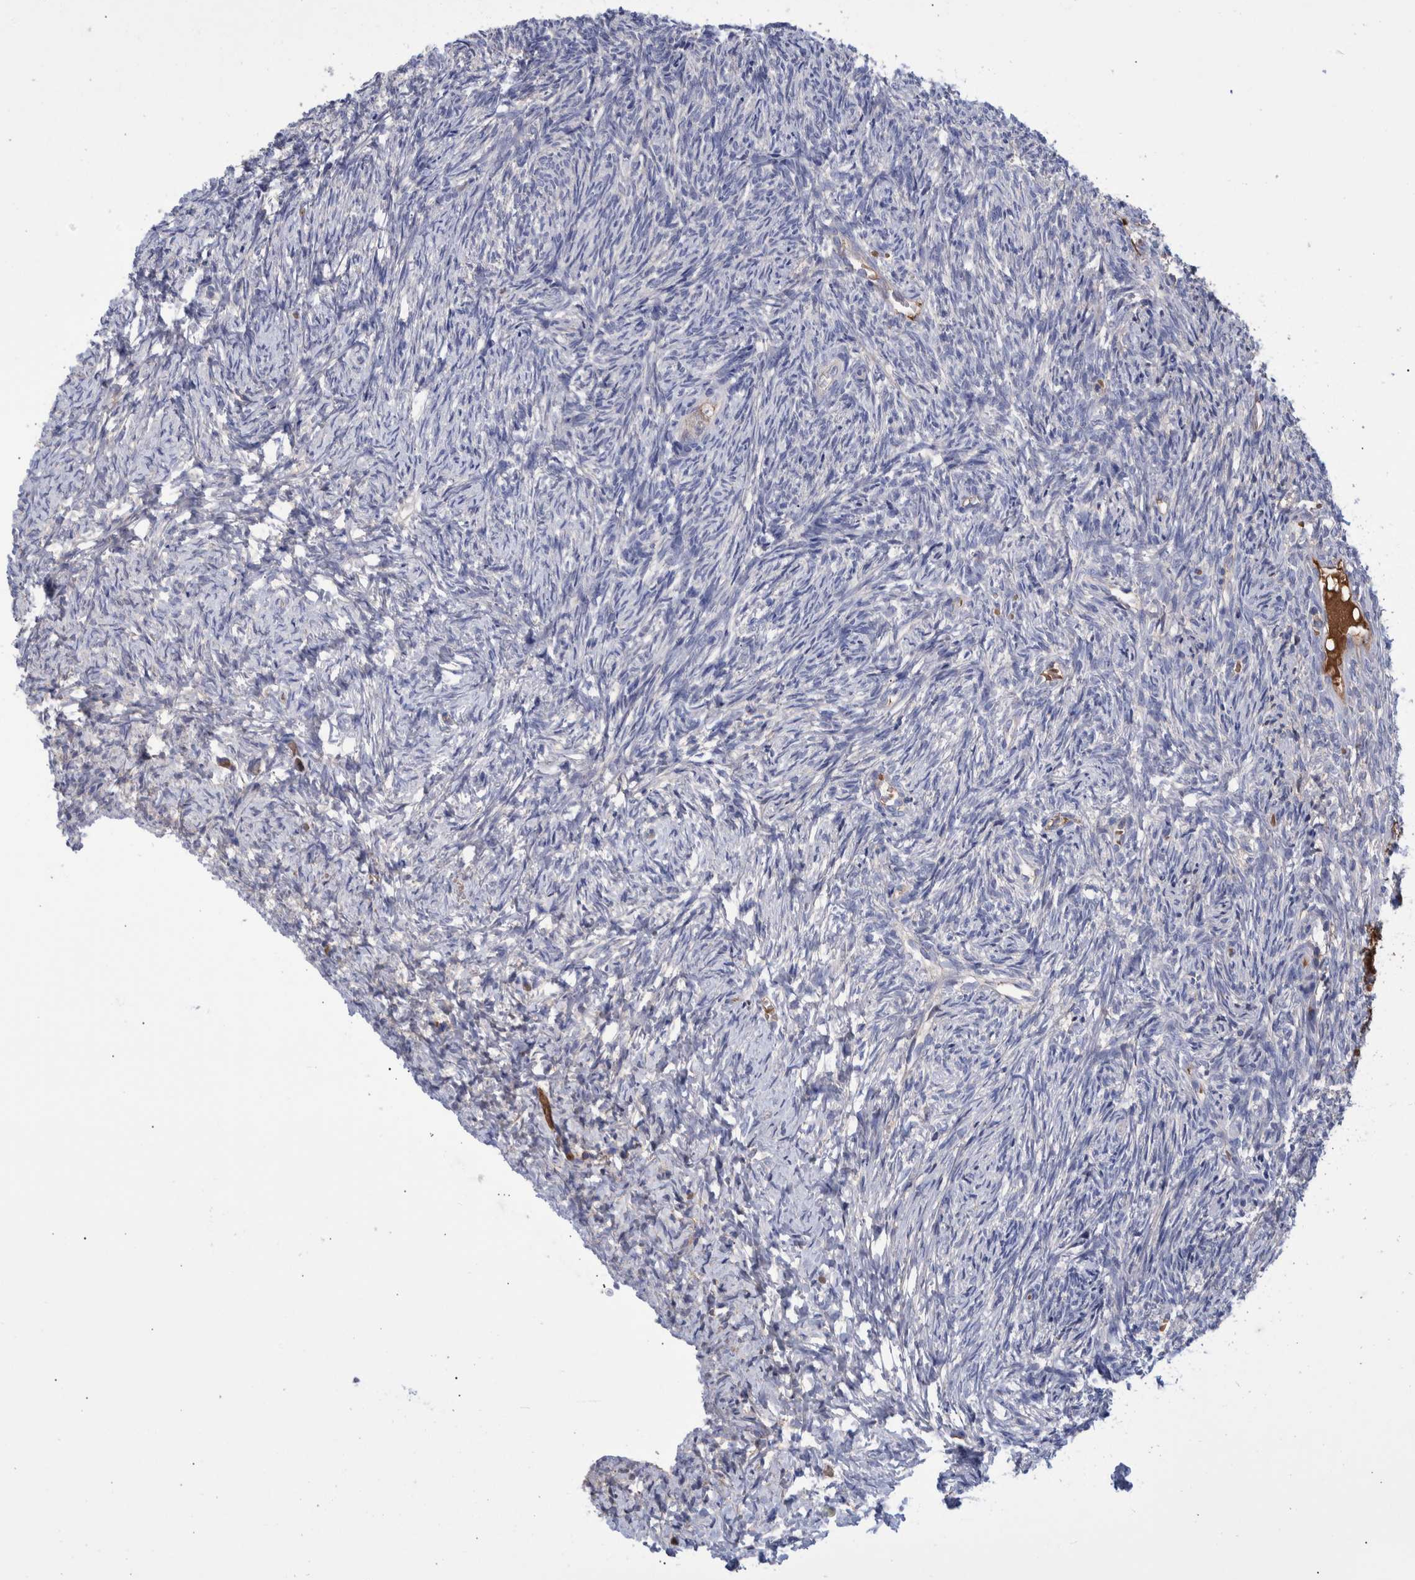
{"staining": {"intensity": "weak", "quantity": "<25%", "location": "cytoplasmic/membranous"}, "tissue": "ovary", "cell_type": "Follicle cells", "image_type": "normal", "snomed": [{"axis": "morphology", "description": "Normal tissue, NOS"}, {"axis": "topography", "description": "Ovary"}], "caption": "Unremarkable ovary was stained to show a protein in brown. There is no significant positivity in follicle cells. The staining is performed using DAB brown chromogen with nuclei counter-stained in using hematoxylin.", "gene": "DLL4", "patient": {"sex": "female", "age": 41}}